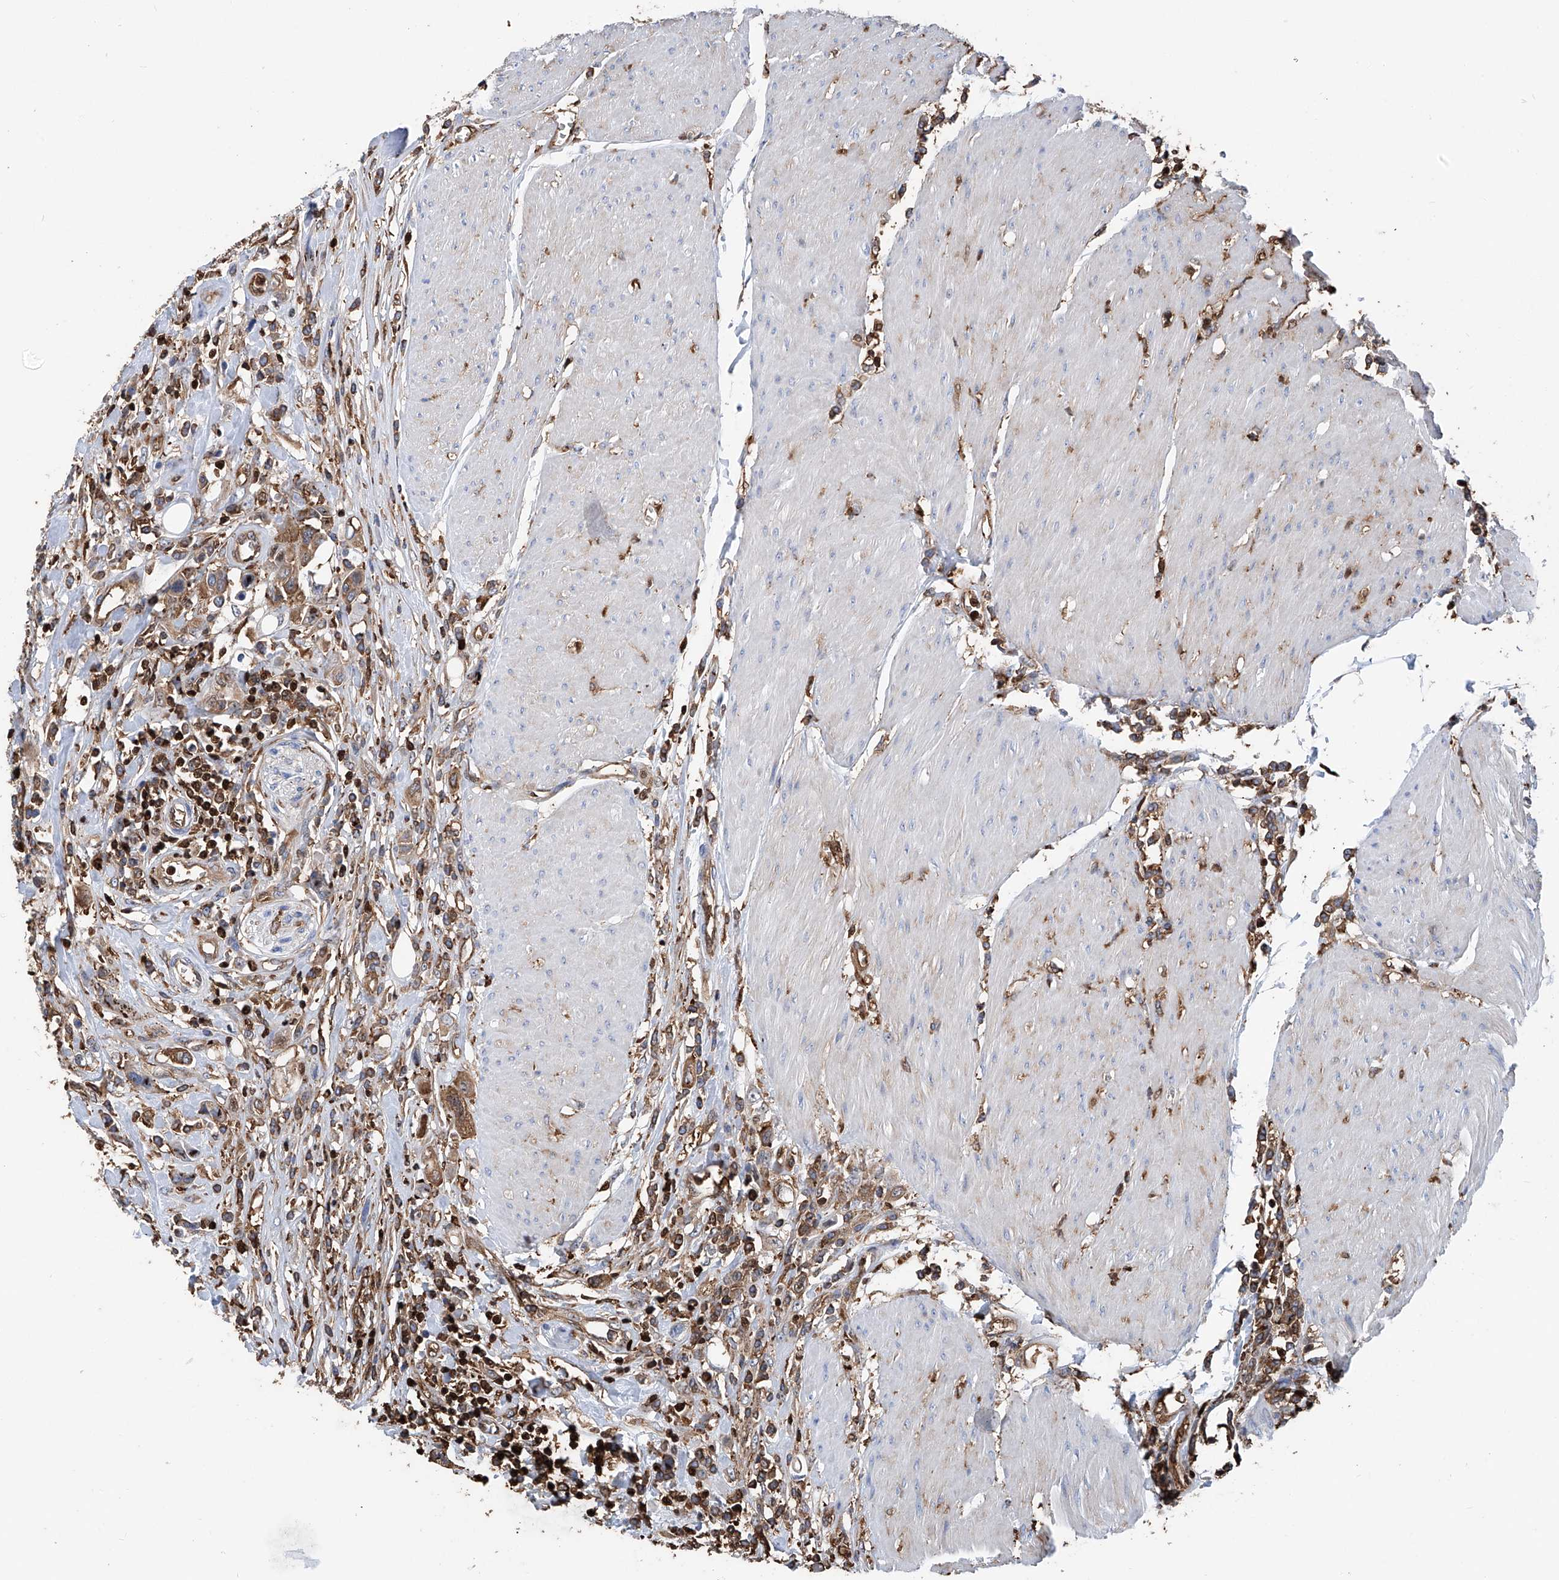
{"staining": {"intensity": "moderate", "quantity": ">75%", "location": "cytoplasmic/membranous"}, "tissue": "urothelial cancer", "cell_type": "Tumor cells", "image_type": "cancer", "snomed": [{"axis": "morphology", "description": "Urothelial carcinoma, High grade"}, {"axis": "topography", "description": "Urinary bladder"}], "caption": "Protein expression analysis of urothelial cancer demonstrates moderate cytoplasmic/membranous positivity in about >75% of tumor cells.", "gene": "ZNF484", "patient": {"sex": "male", "age": 50}}